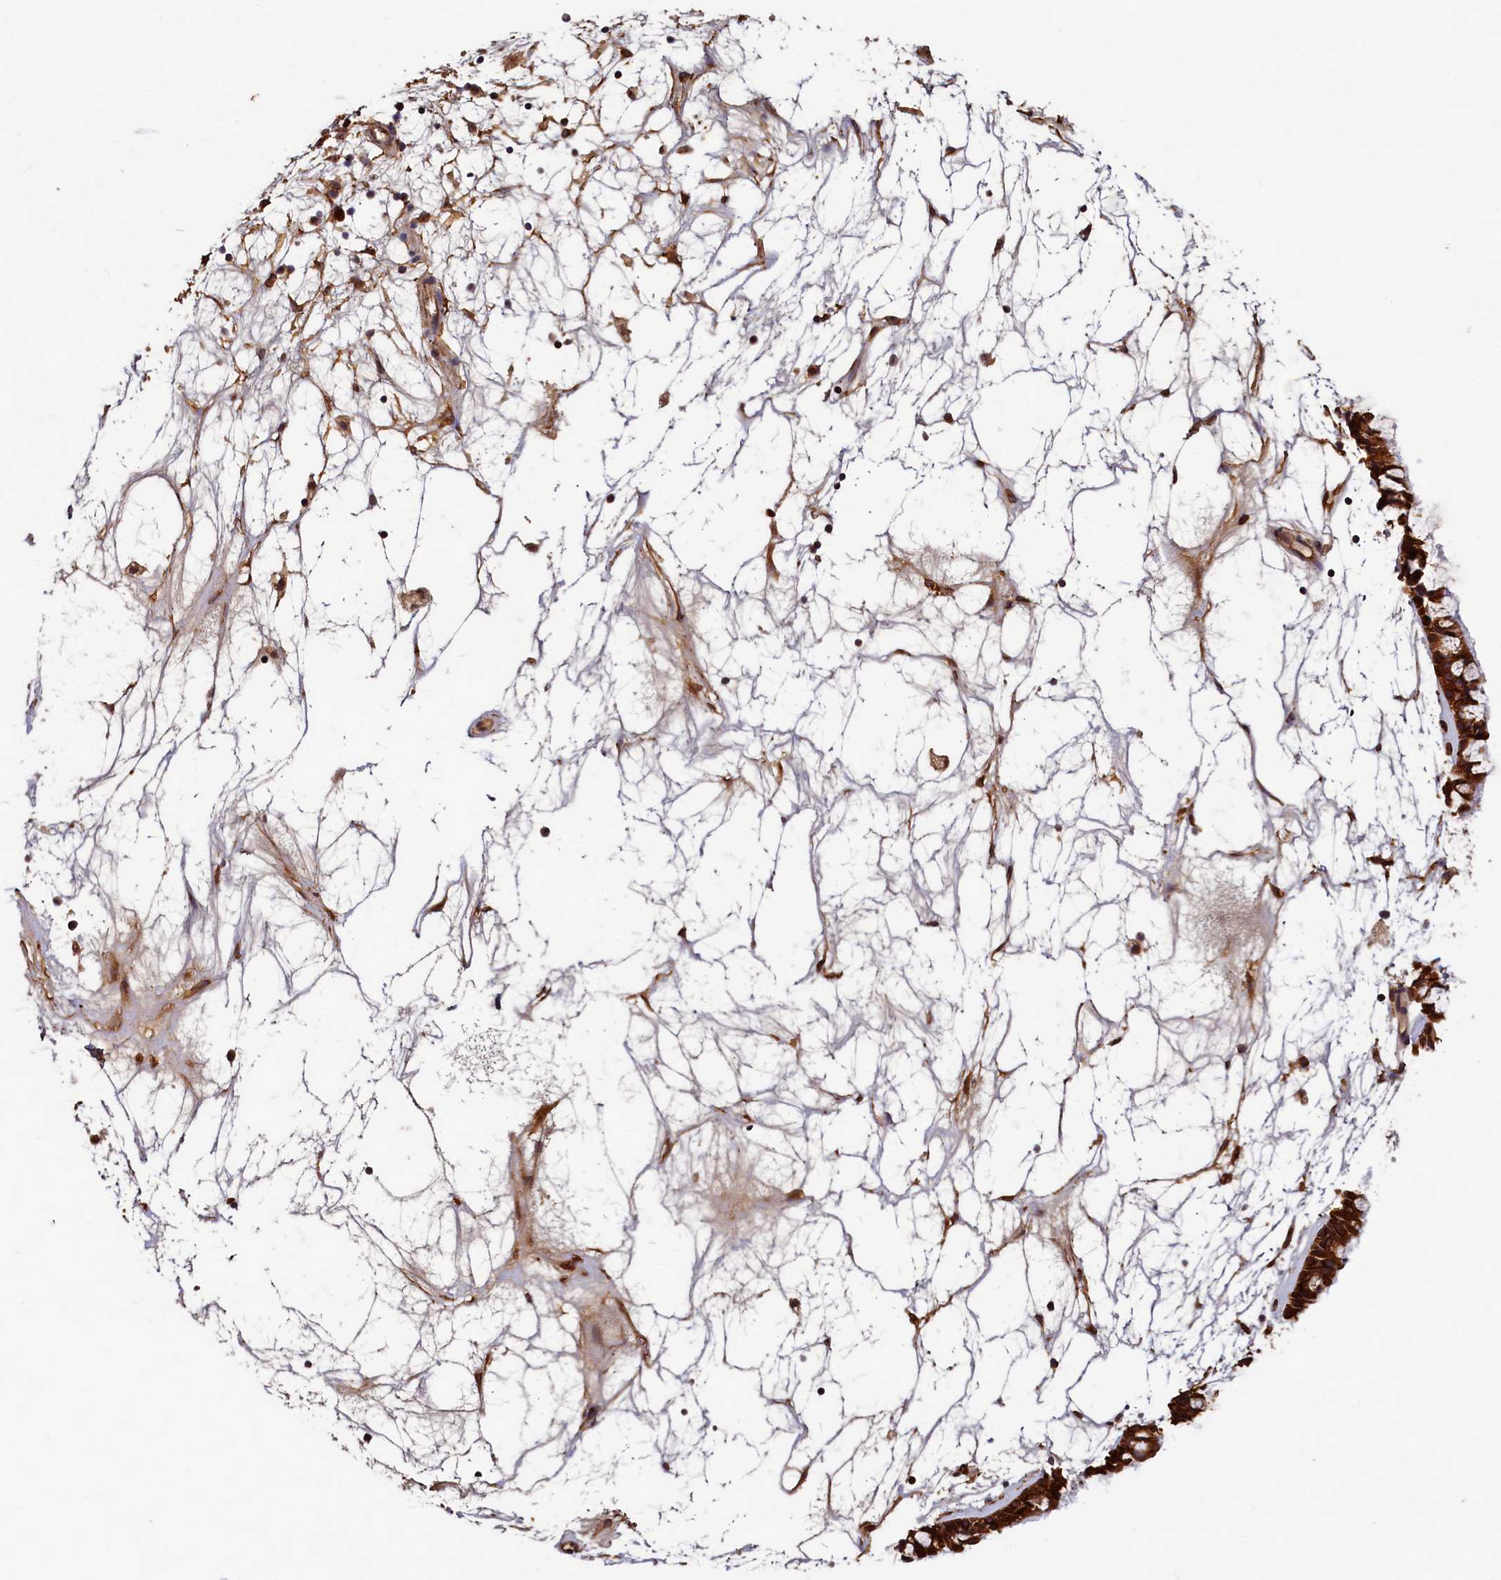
{"staining": {"intensity": "strong", "quantity": ">75%", "location": "cytoplasmic/membranous"}, "tissue": "nasopharynx", "cell_type": "Respiratory epithelial cells", "image_type": "normal", "snomed": [{"axis": "morphology", "description": "Normal tissue, NOS"}, {"axis": "topography", "description": "Nasopharynx"}], "caption": "About >75% of respiratory epithelial cells in unremarkable nasopharynx show strong cytoplasmic/membranous protein positivity as visualized by brown immunohistochemical staining.", "gene": "NCKAP5L", "patient": {"sex": "male", "age": 64}}